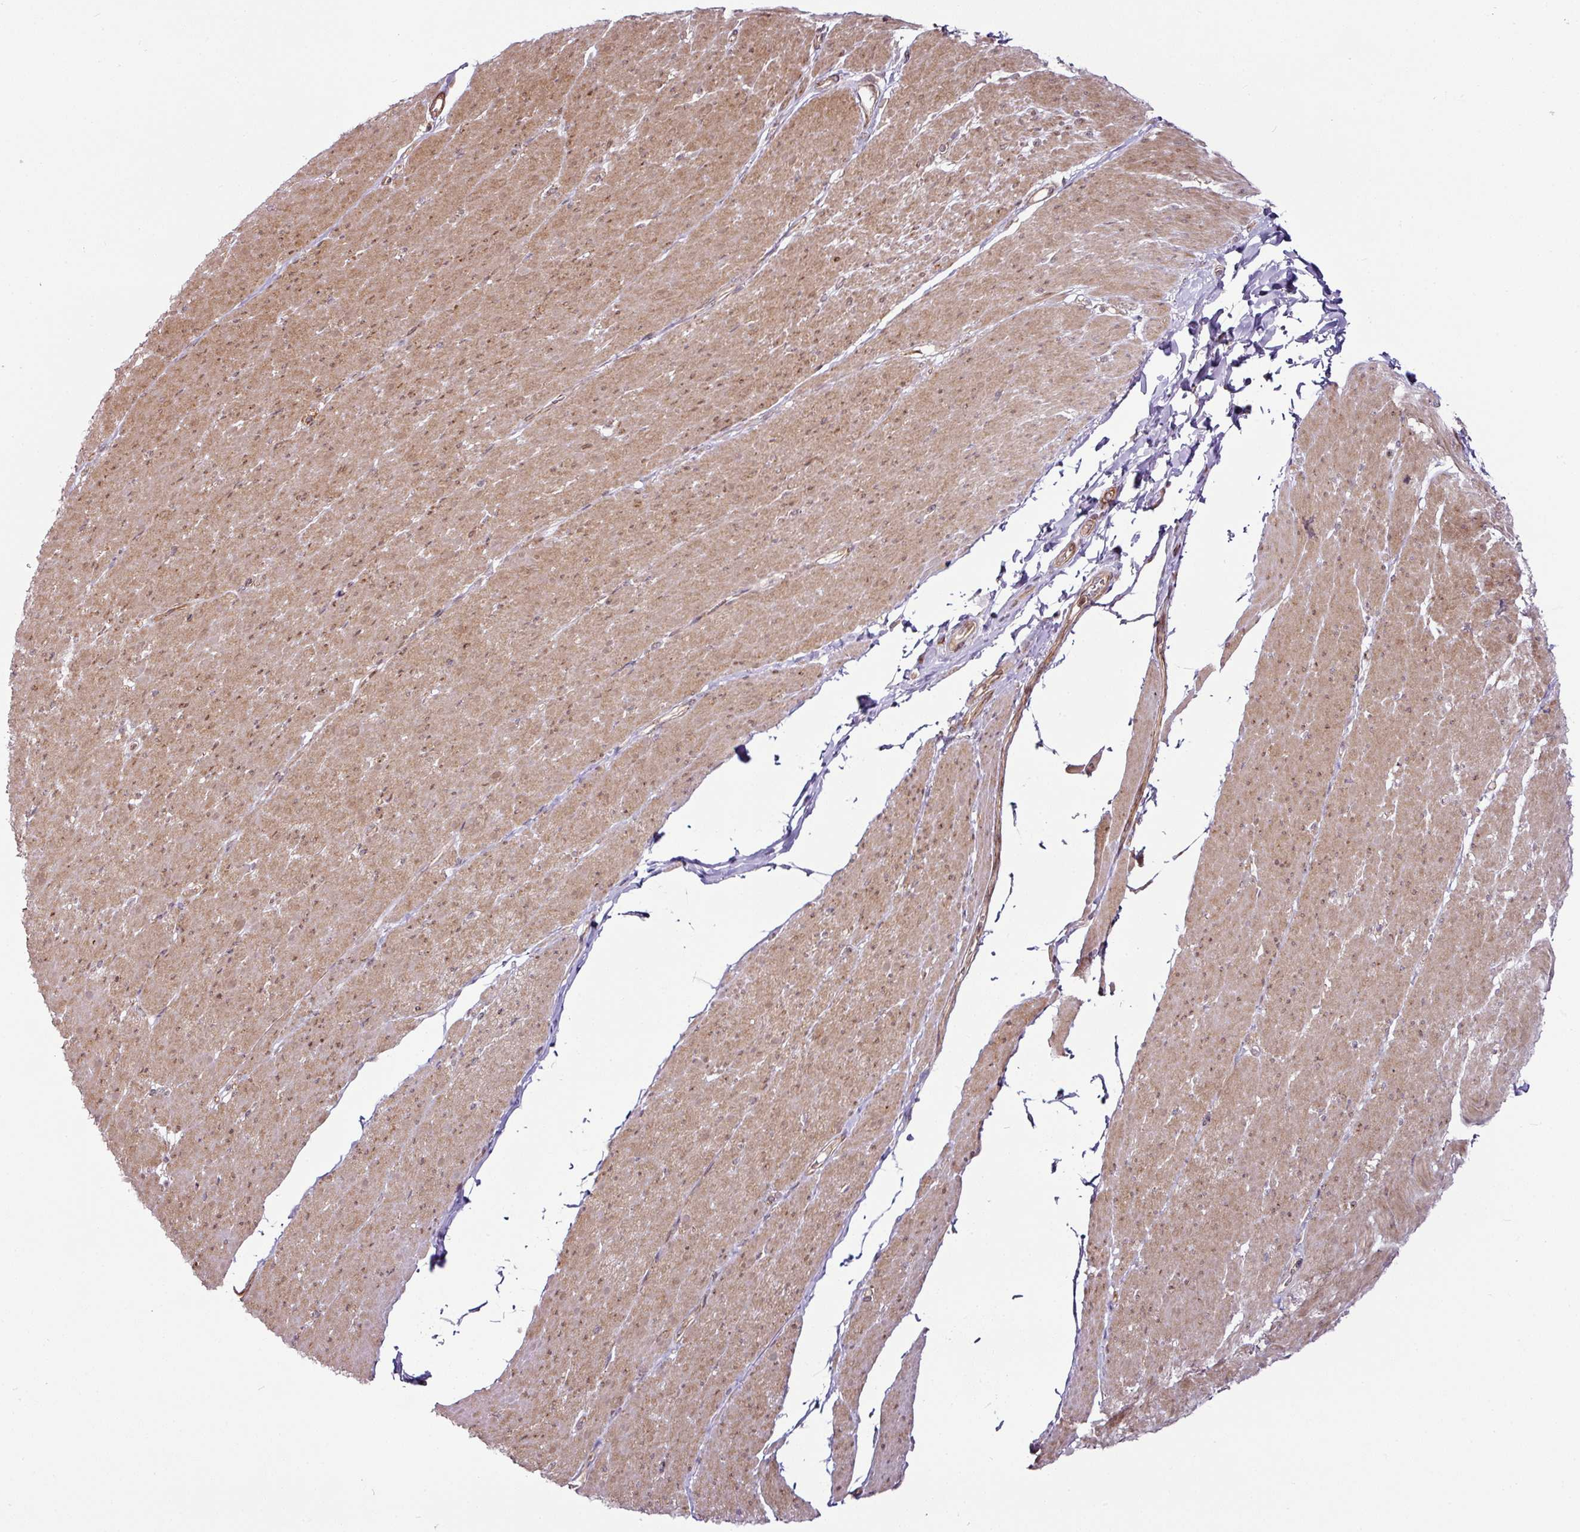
{"staining": {"intensity": "moderate", "quantity": ">75%", "location": "cytoplasmic/membranous,nuclear"}, "tissue": "smooth muscle", "cell_type": "Smooth muscle cells", "image_type": "normal", "snomed": [{"axis": "morphology", "description": "Normal tissue, NOS"}, {"axis": "topography", "description": "Smooth muscle"}, {"axis": "topography", "description": "Rectum"}], "caption": "Immunohistochemistry image of benign human smooth muscle stained for a protein (brown), which shows medium levels of moderate cytoplasmic/membranous,nuclear expression in about >75% of smooth muscle cells.", "gene": "DCAF13", "patient": {"sex": "male", "age": 53}}